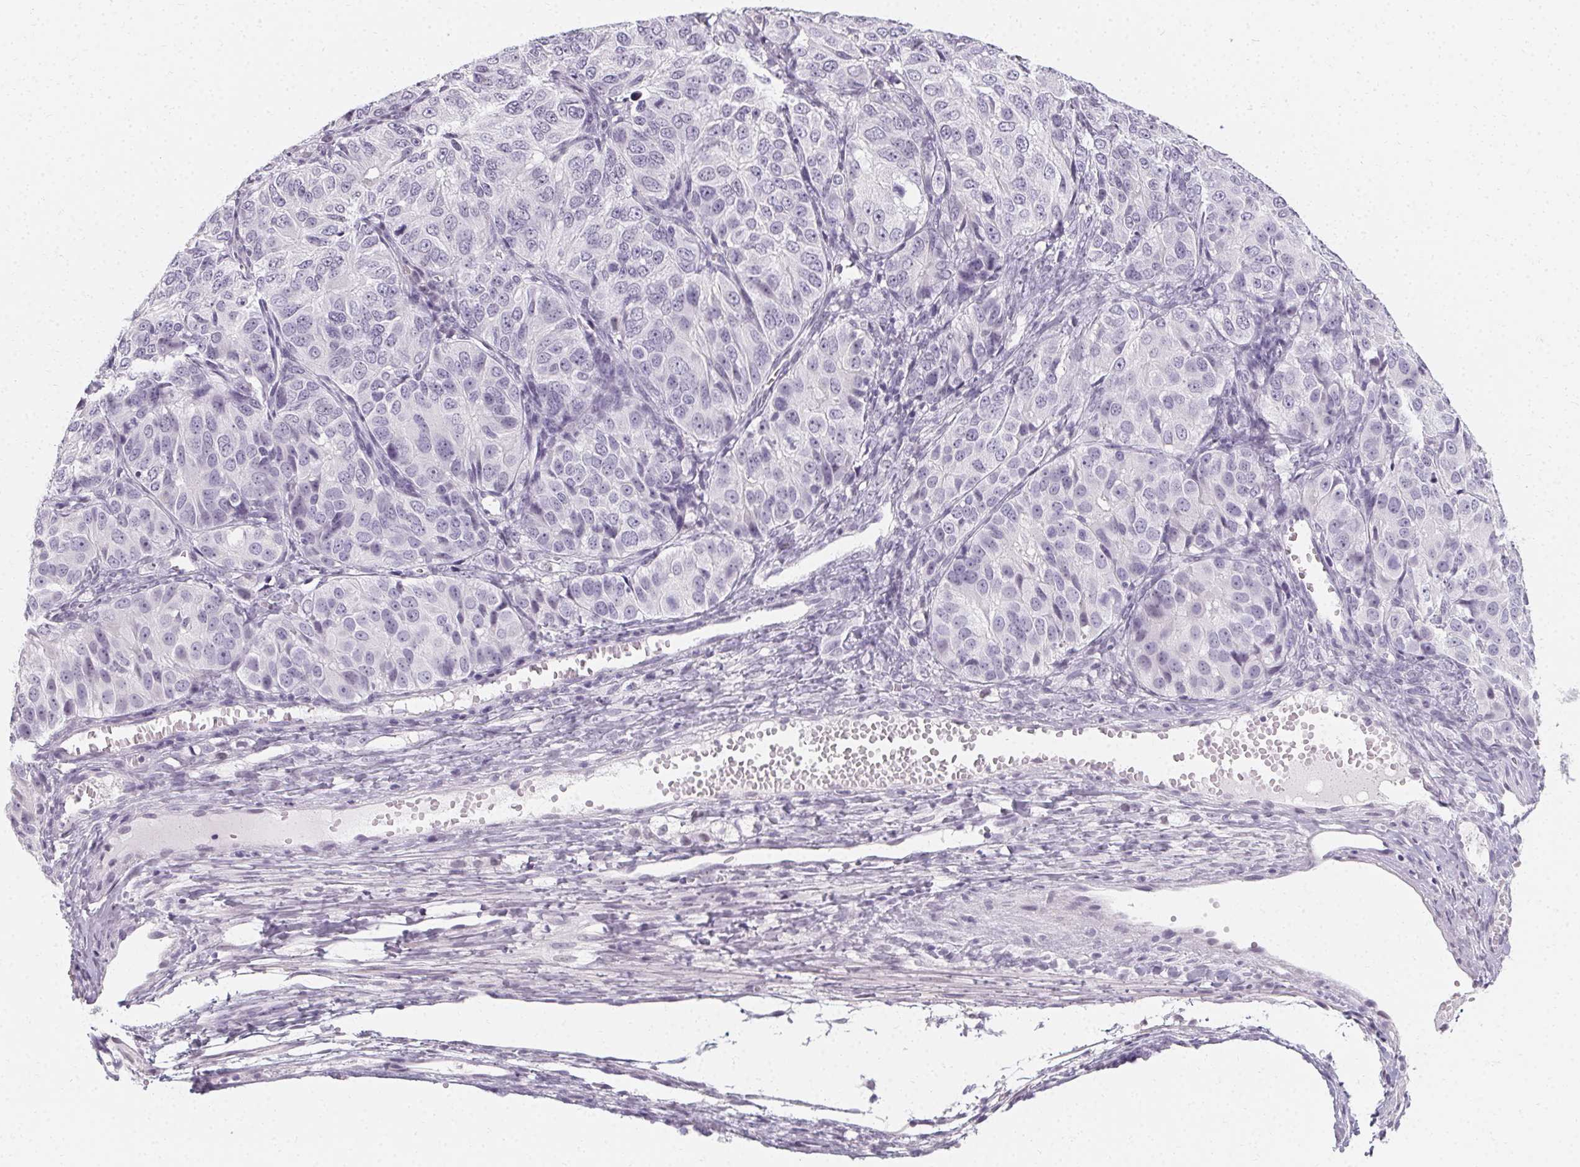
{"staining": {"intensity": "negative", "quantity": "none", "location": "none"}, "tissue": "ovarian cancer", "cell_type": "Tumor cells", "image_type": "cancer", "snomed": [{"axis": "morphology", "description": "Carcinoma, endometroid"}, {"axis": "topography", "description": "Ovary"}], "caption": "An image of ovarian cancer (endometroid carcinoma) stained for a protein exhibits no brown staining in tumor cells. (DAB (3,3'-diaminobenzidine) IHC visualized using brightfield microscopy, high magnification).", "gene": "SYNPR", "patient": {"sex": "female", "age": 51}}